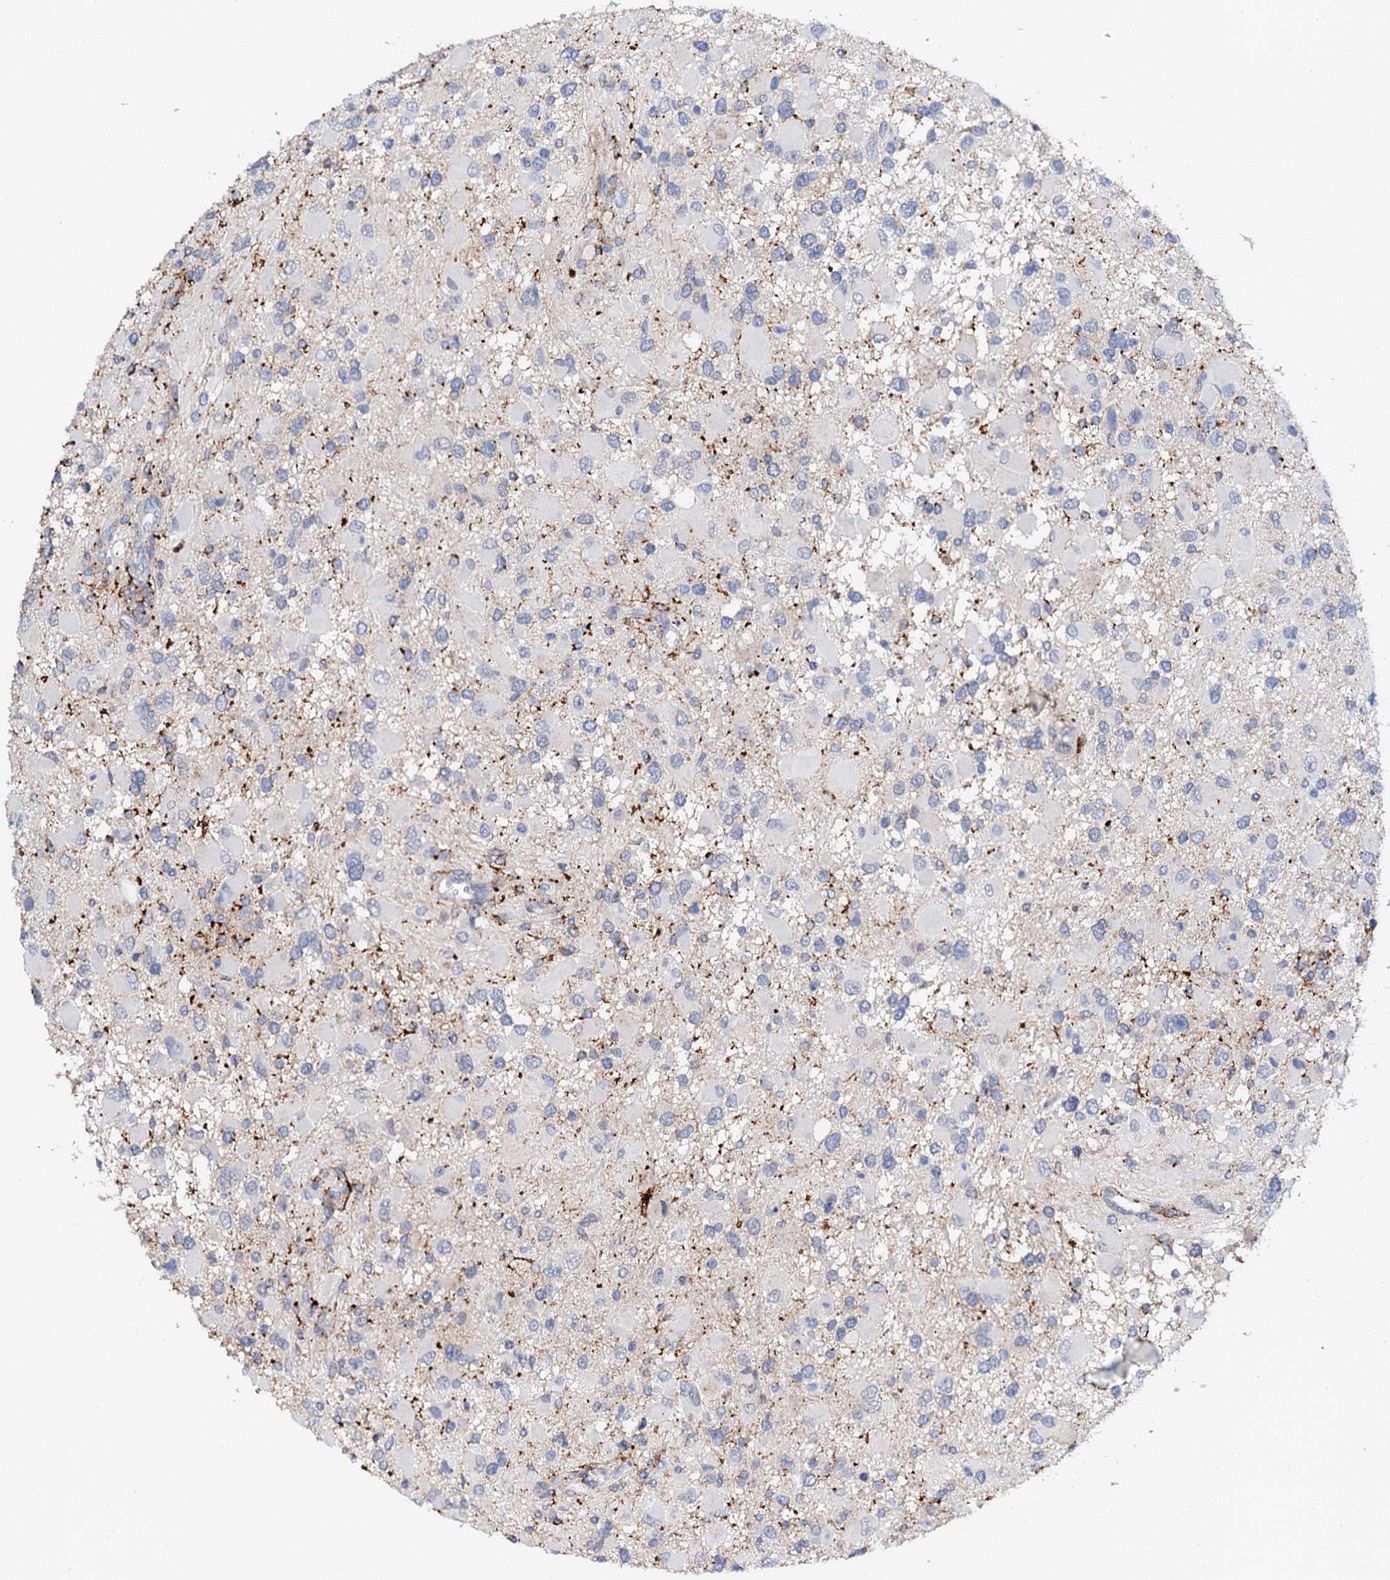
{"staining": {"intensity": "negative", "quantity": "none", "location": "none"}, "tissue": "glioma", "cell_type": "Tumor cells", "image_type": "cancer", "snomed": [{"axis": "morphology", "description": "Glioma, malignant, High grade"}, {"axis": "topography", "description": "Brain"}], "caption": "Glioma was stained to show a protein in brown. There is no significant staining in tumor cells.", "gene": "MED13L", "patient": {"sex": "male", "age": 53}}